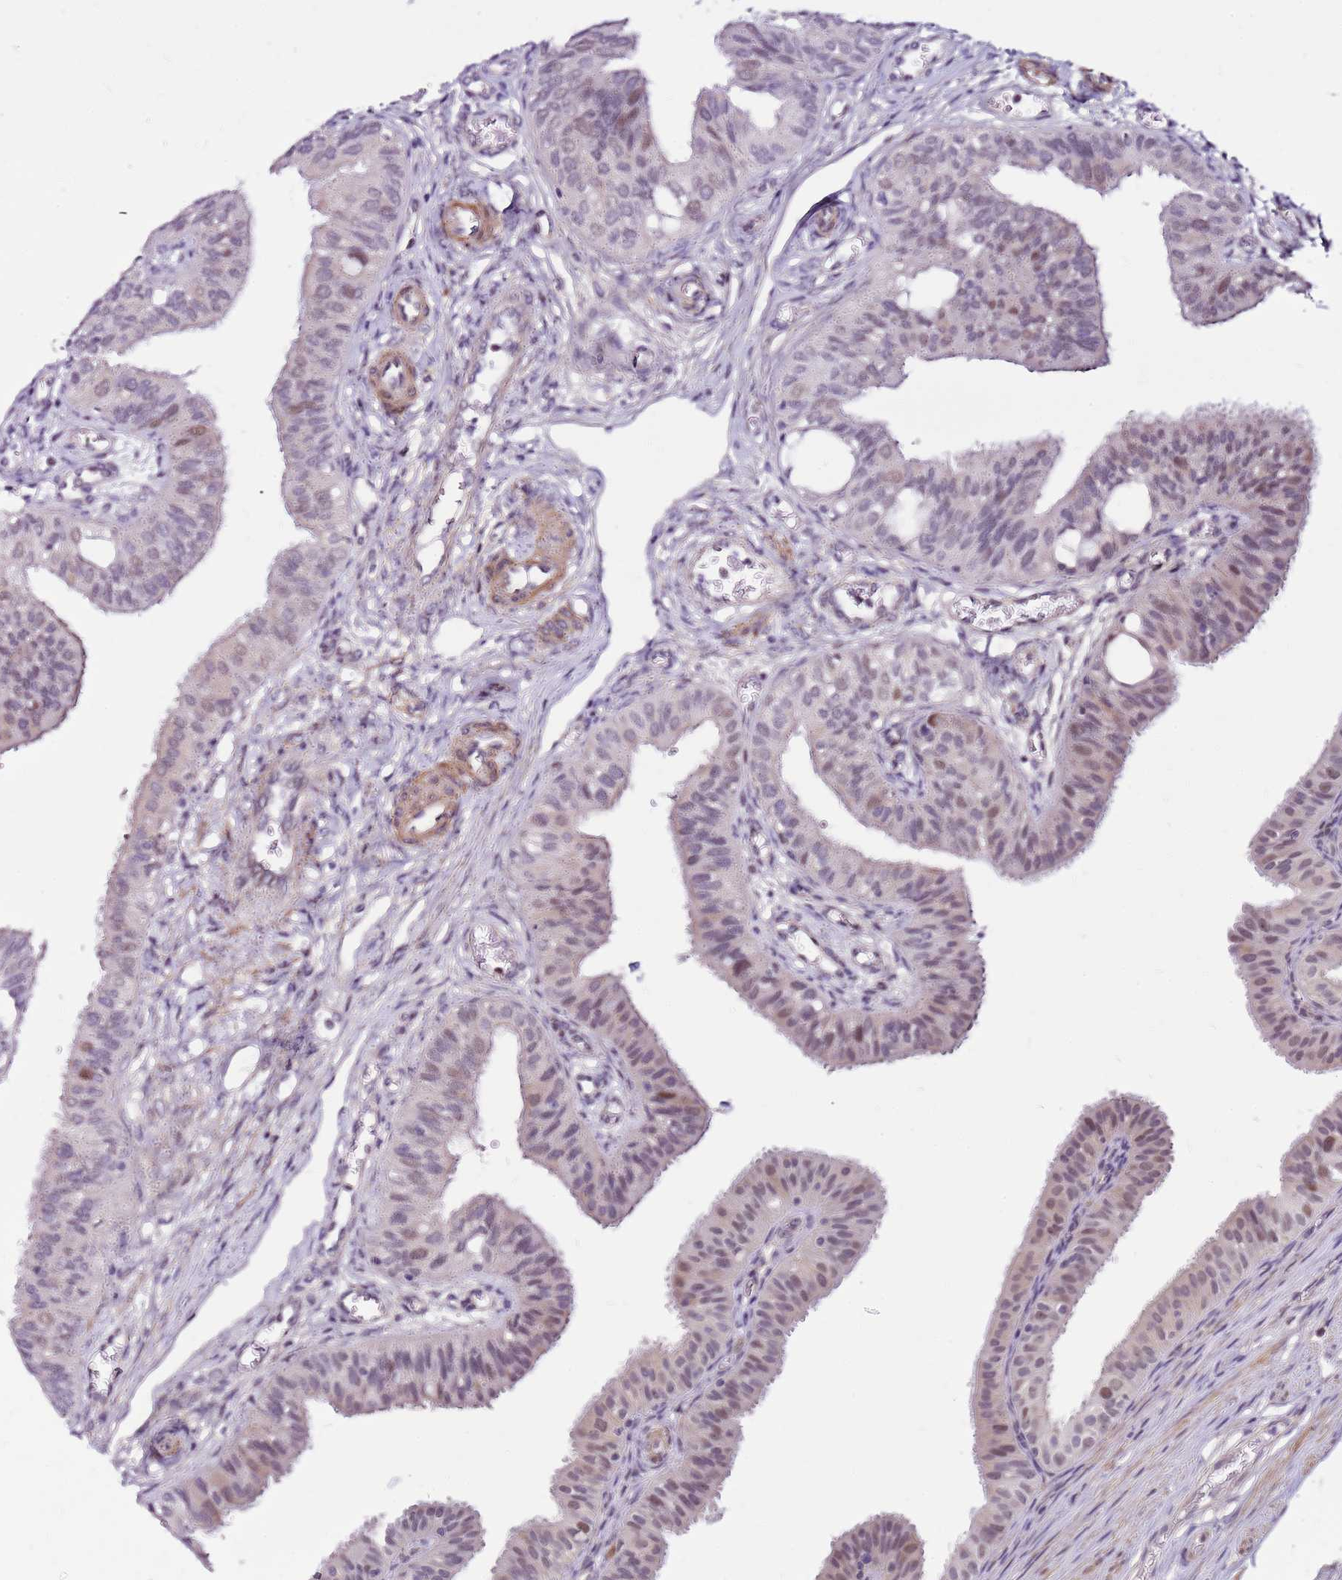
{"staining": {"intensity": "moderate", "quantity": "<25%", "location": "nuclear"}, "tissue": "fallopian tube", "cell_type": "Glandular cells", "image_type": "normal", "snomed": [{"axis": "morphology", "description": "Normal tissue, NOS"}, {"axis": "topography", "description": "Fallopian tube"}, {"axis": "topography", "description": "Ovary"}], "caption": "Glandular cells show moderate nuclear positivity in about <25% of cells in unremarkable fallopian tube. The staining is performed using DAB (3,3'-diaminobenzidine) brown chromogen to label protein expression. The nuclei are counter-stained blue using hematoxylin.", "gene": "POLE3", "patient": {"sex": "female", "age": 42}}